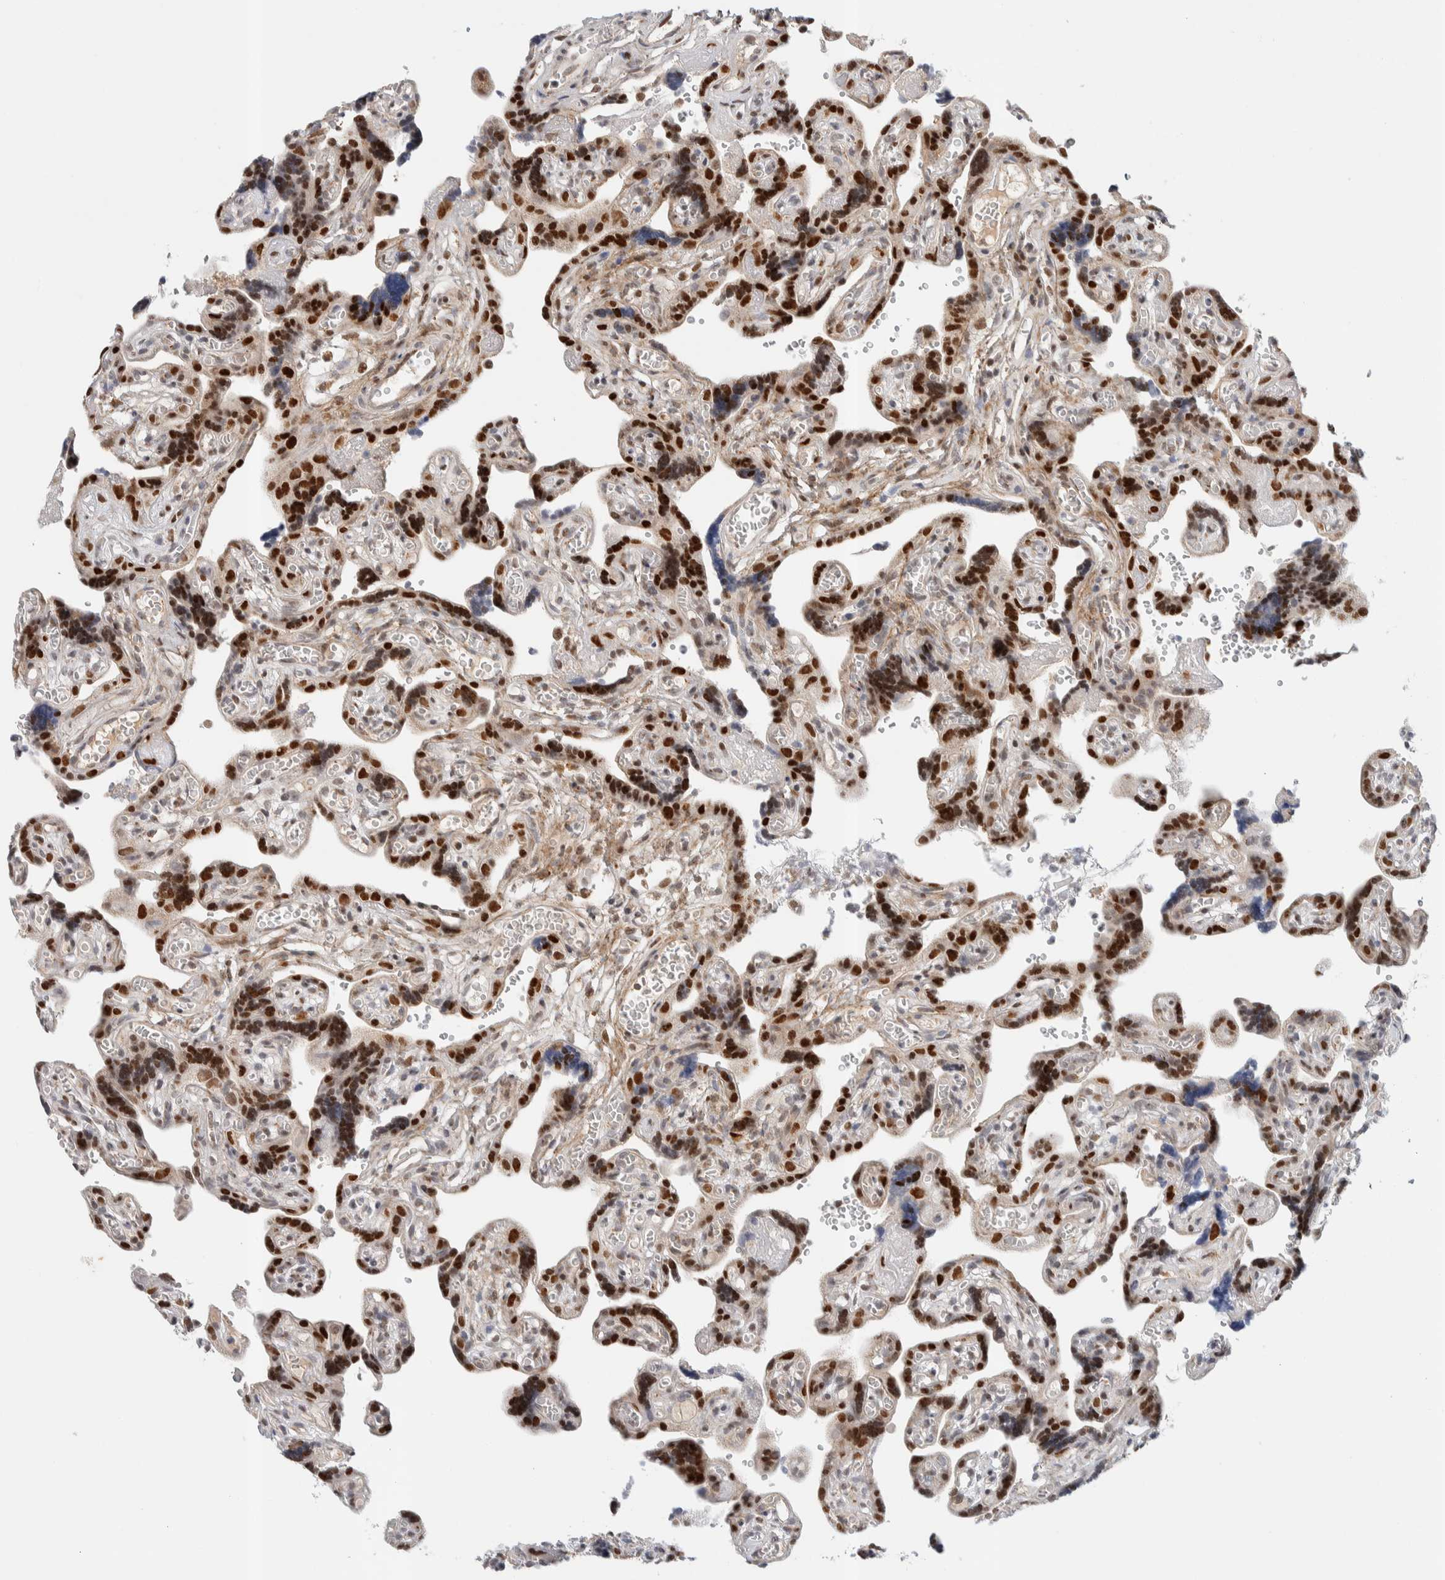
{"staining": {"intensity": "strong", "quantity": ">75%", "location": "nuclear"}, "tissue": "placenta", "cell_type": "Trophoblastic cells", "image_type": "normal", "snomed": [{"axis": "morphology", "description": "Normal tissue, NOS"}, {"axis": "topography", "description": "Placenta"}], "caption": "The micrograph reveals staining of unremarkable placenta, revealing strong nuclear protein expression (brown color) within trophoblastic cells.", "gene": "TSPAN32", "patient": {"sex": "female", "age": 30}}